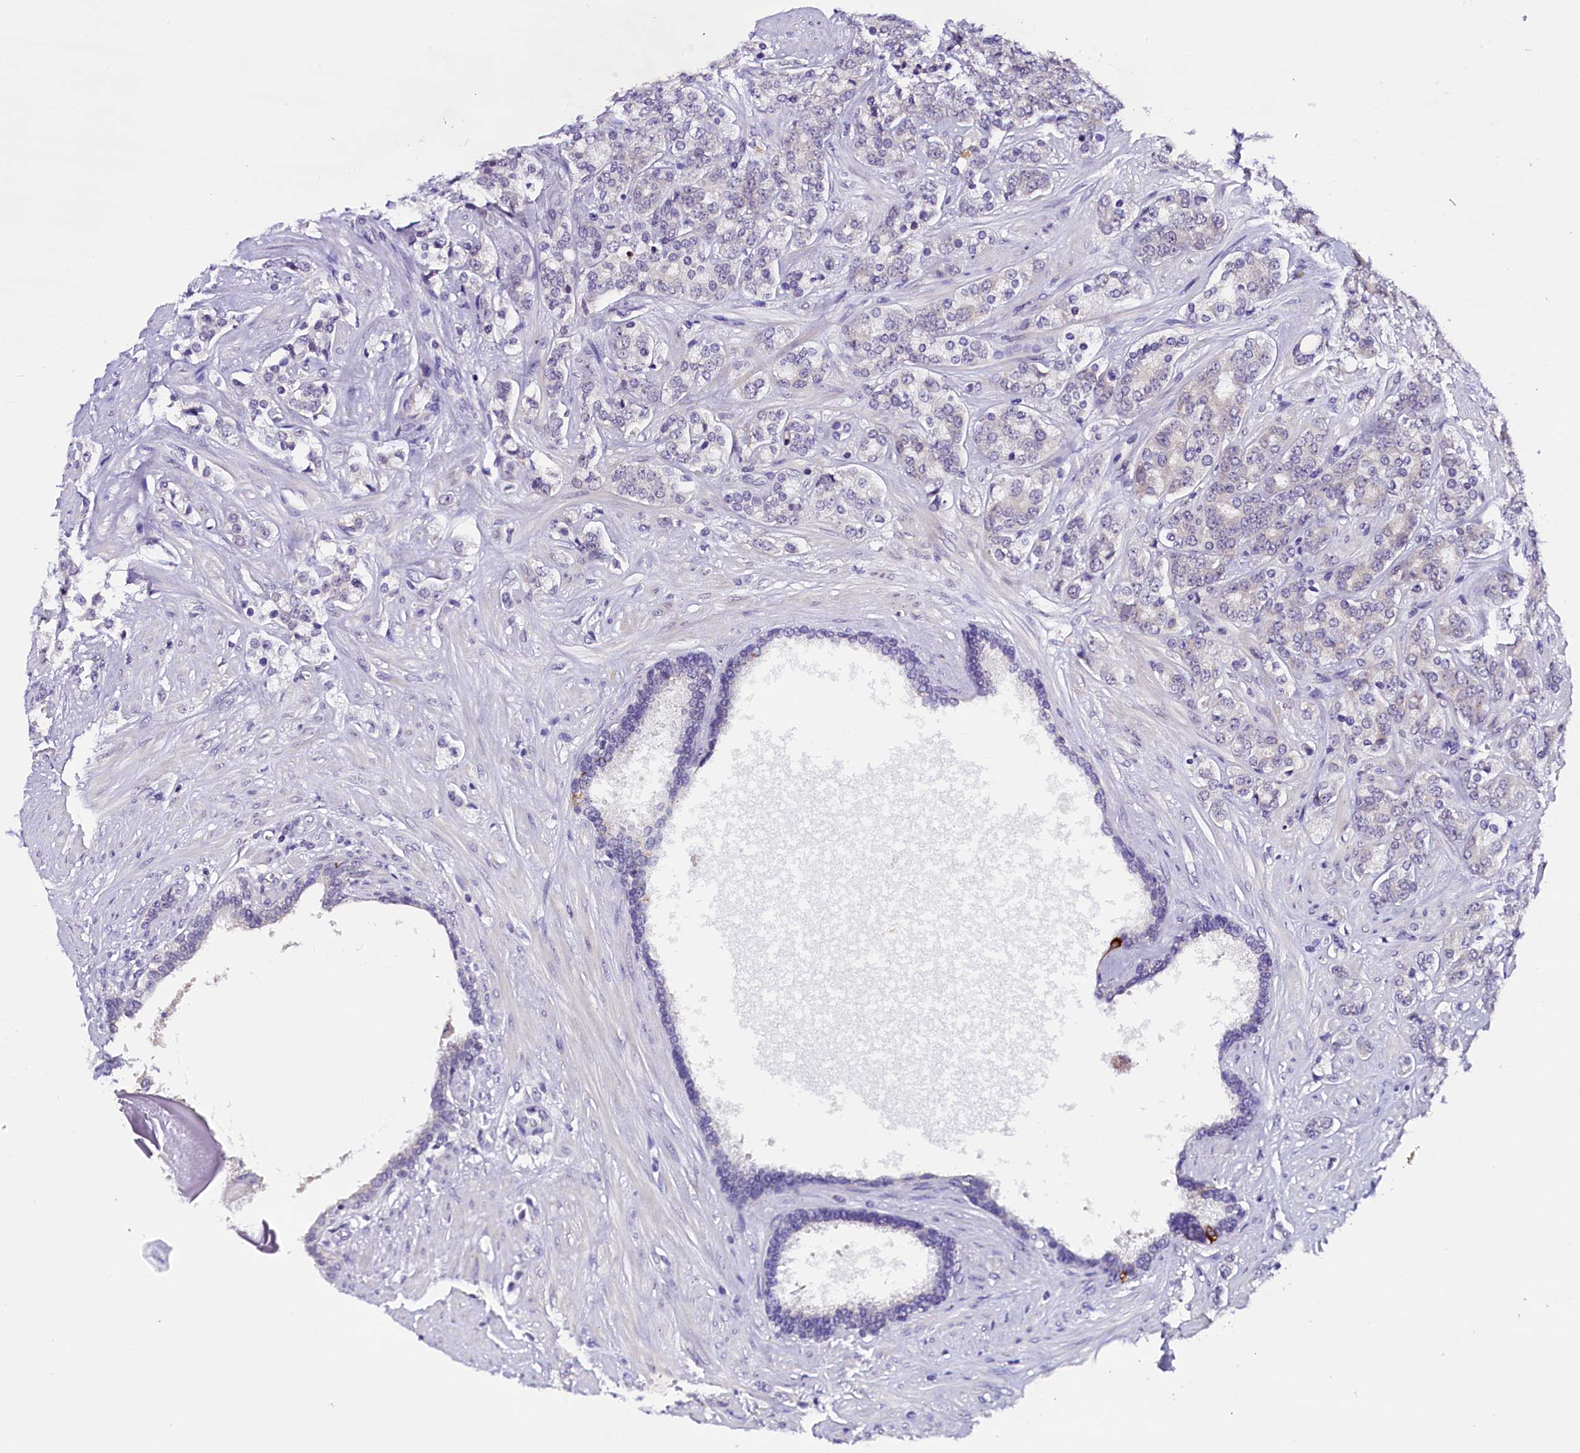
{"staining": {"intensity": "negative", "quantity": "none", "location": "none"}, "tissue": "prostate cancer", "cell_type": "Tumor cells", "image_type": "cancer", "snomed": [{"axis": "morphology", "description": "Adenocarcinoma, High grade"}, {"axis": "topography", "description": "Prostate"}], "caption": "The photomicrograph exhibits no significant expression in tumor cells of prostate cancer (adenocarcinoma (high-grade)).", "gene": "IQCN", "patient": {"sex": "male", "age": 62}}